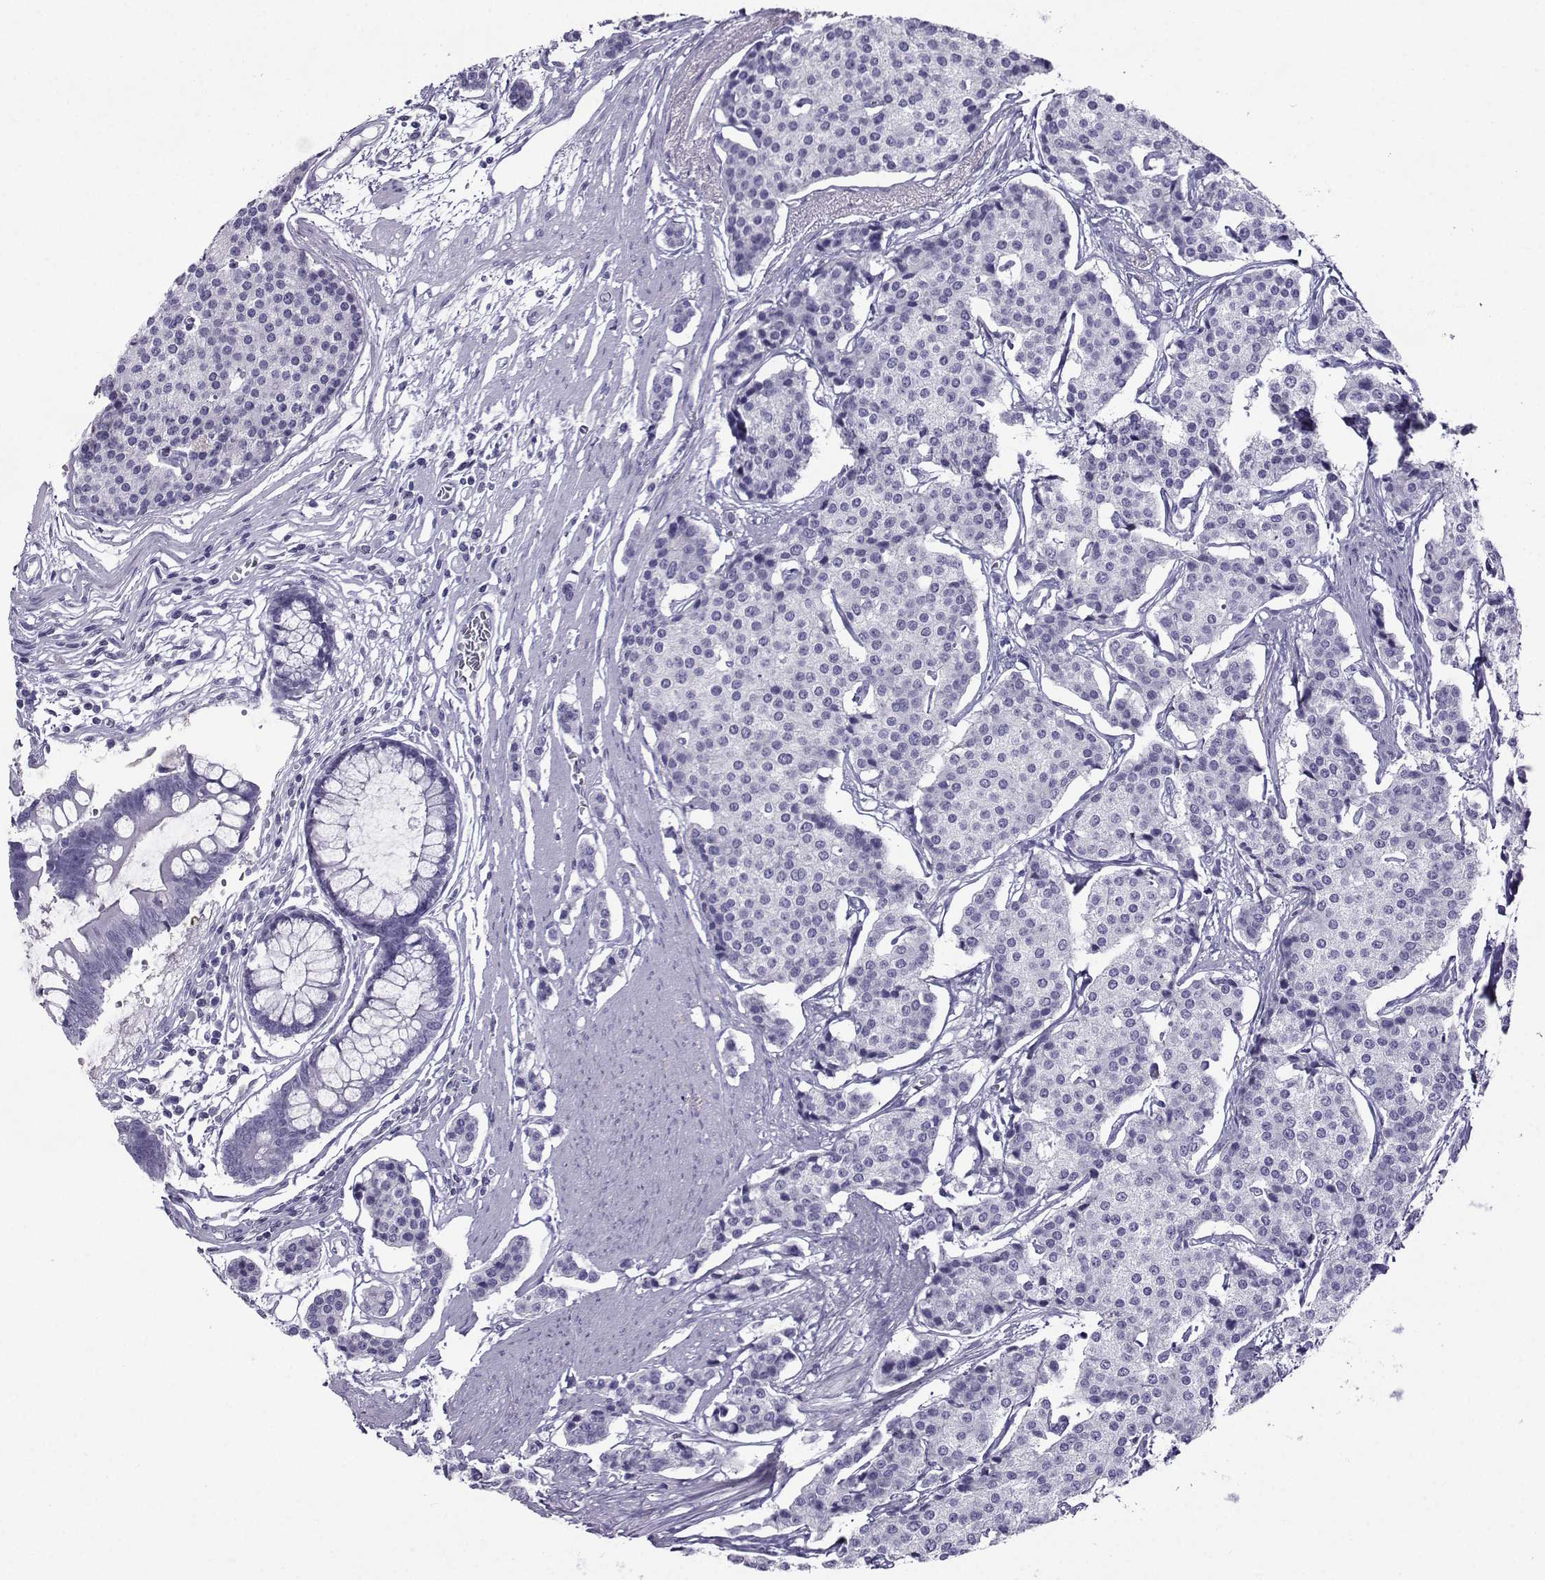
{"staining": {"intensity": "negative", "quantity": "none", "location": "none"}, "tissue": "carcinoid", "cell_type": "Tumor cells", "image_type": "cancer", "snomed": [{"axis": "morphology", "description": "Carcinoid, malignant, NOS"}, {"axis": "topography", "description": "Small intestine"}], "caption": "Carcinoid stained for a protein using immunohistochemistry displays no positivity tumor cells.", "gene": "CRYBB1", "patient": {"sex": "female", "age": 65}}